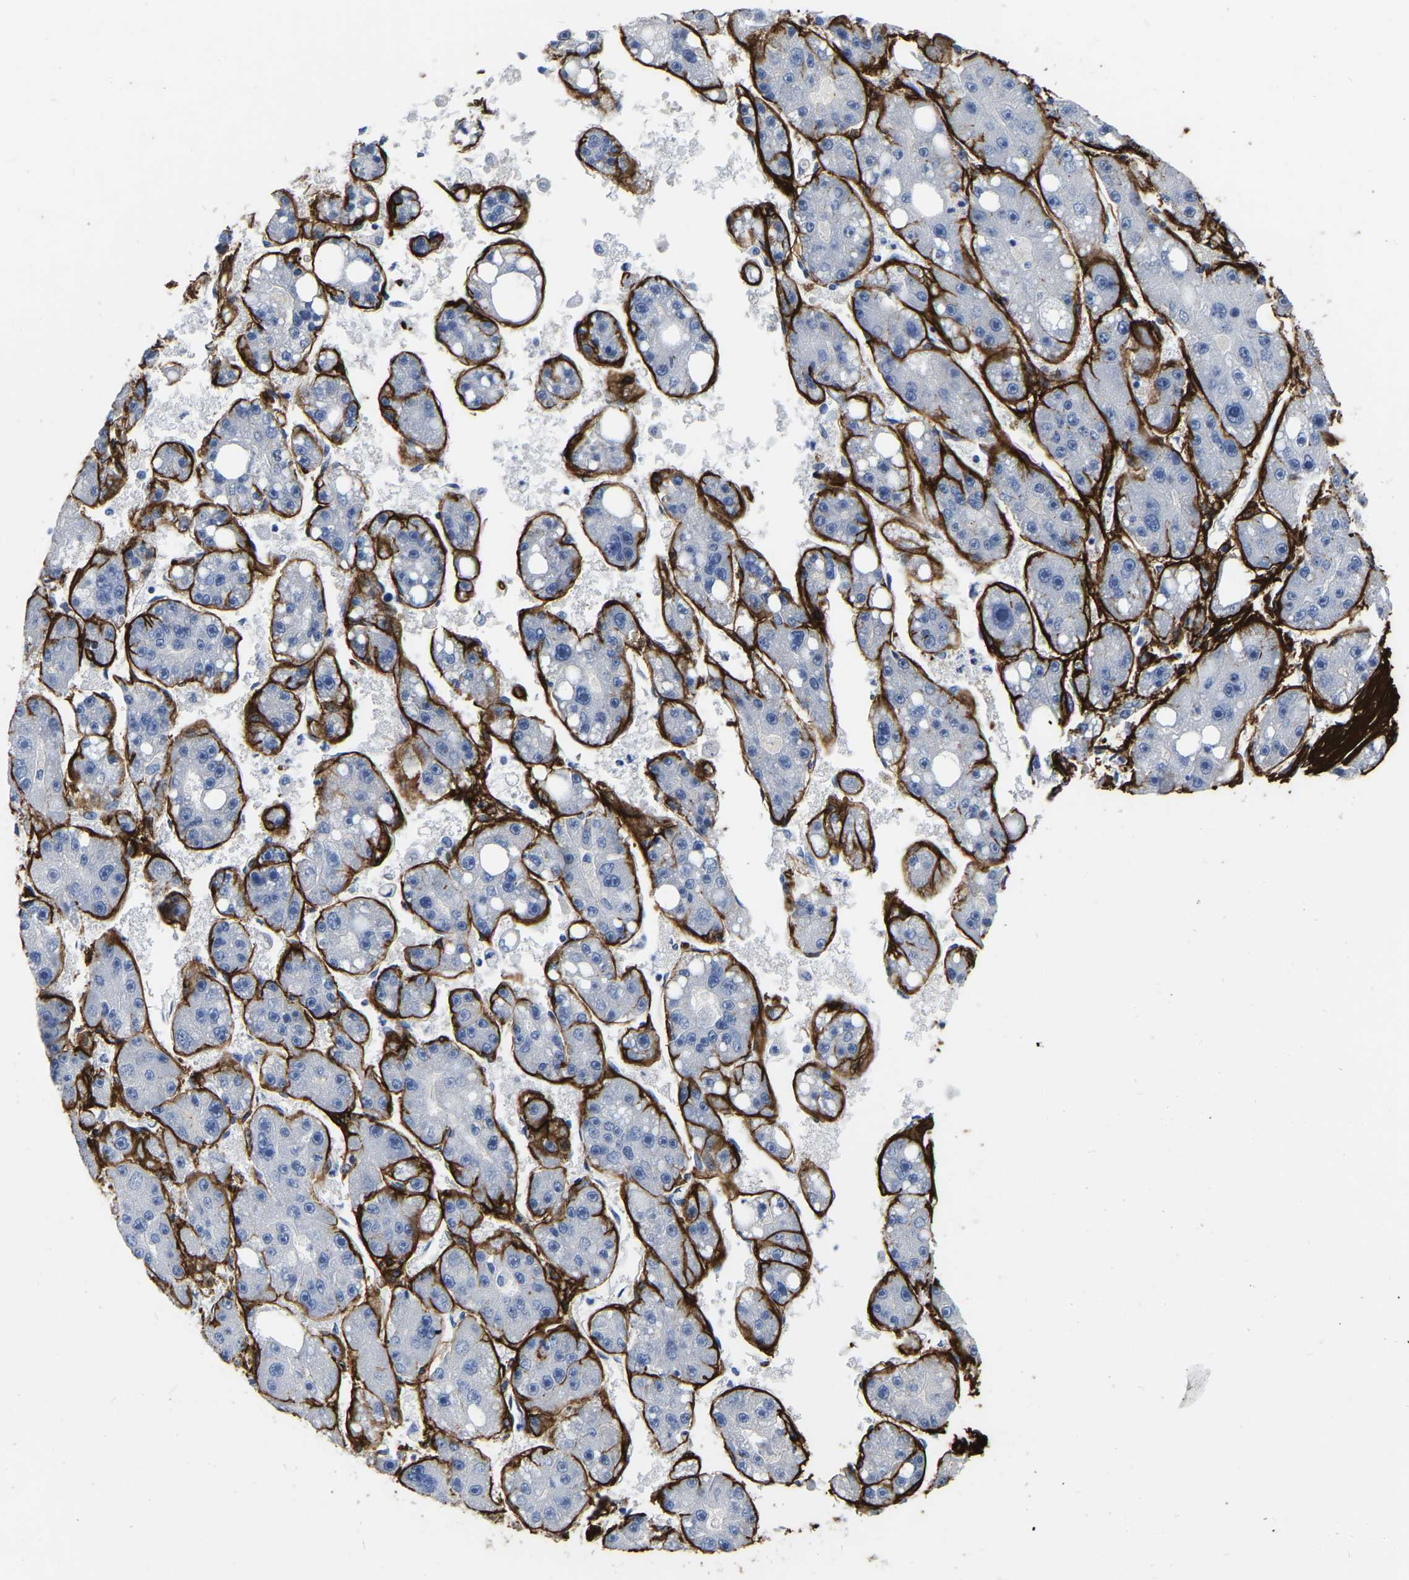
{"staining": {"intensity": "negative", "quantity": "none", "location": "none"}, "tissue": "liver cancer", "cell_type": "Tumor cells", "image_type": "cancer", "snomed": [{"axis": "morphology", "description": "Carcinoma, Hepatocellular, NOS"}, {"axis": "topography", "description": "Liver"}], "caption": "High magnification brightfield microscopy of liver cancer stained with DAB (brown) and counterstained with hematoxylin (blue): tumor cells show no significant expression.", "gene": "COL6A1", "patient": {"sex": "female", "age": 61}}